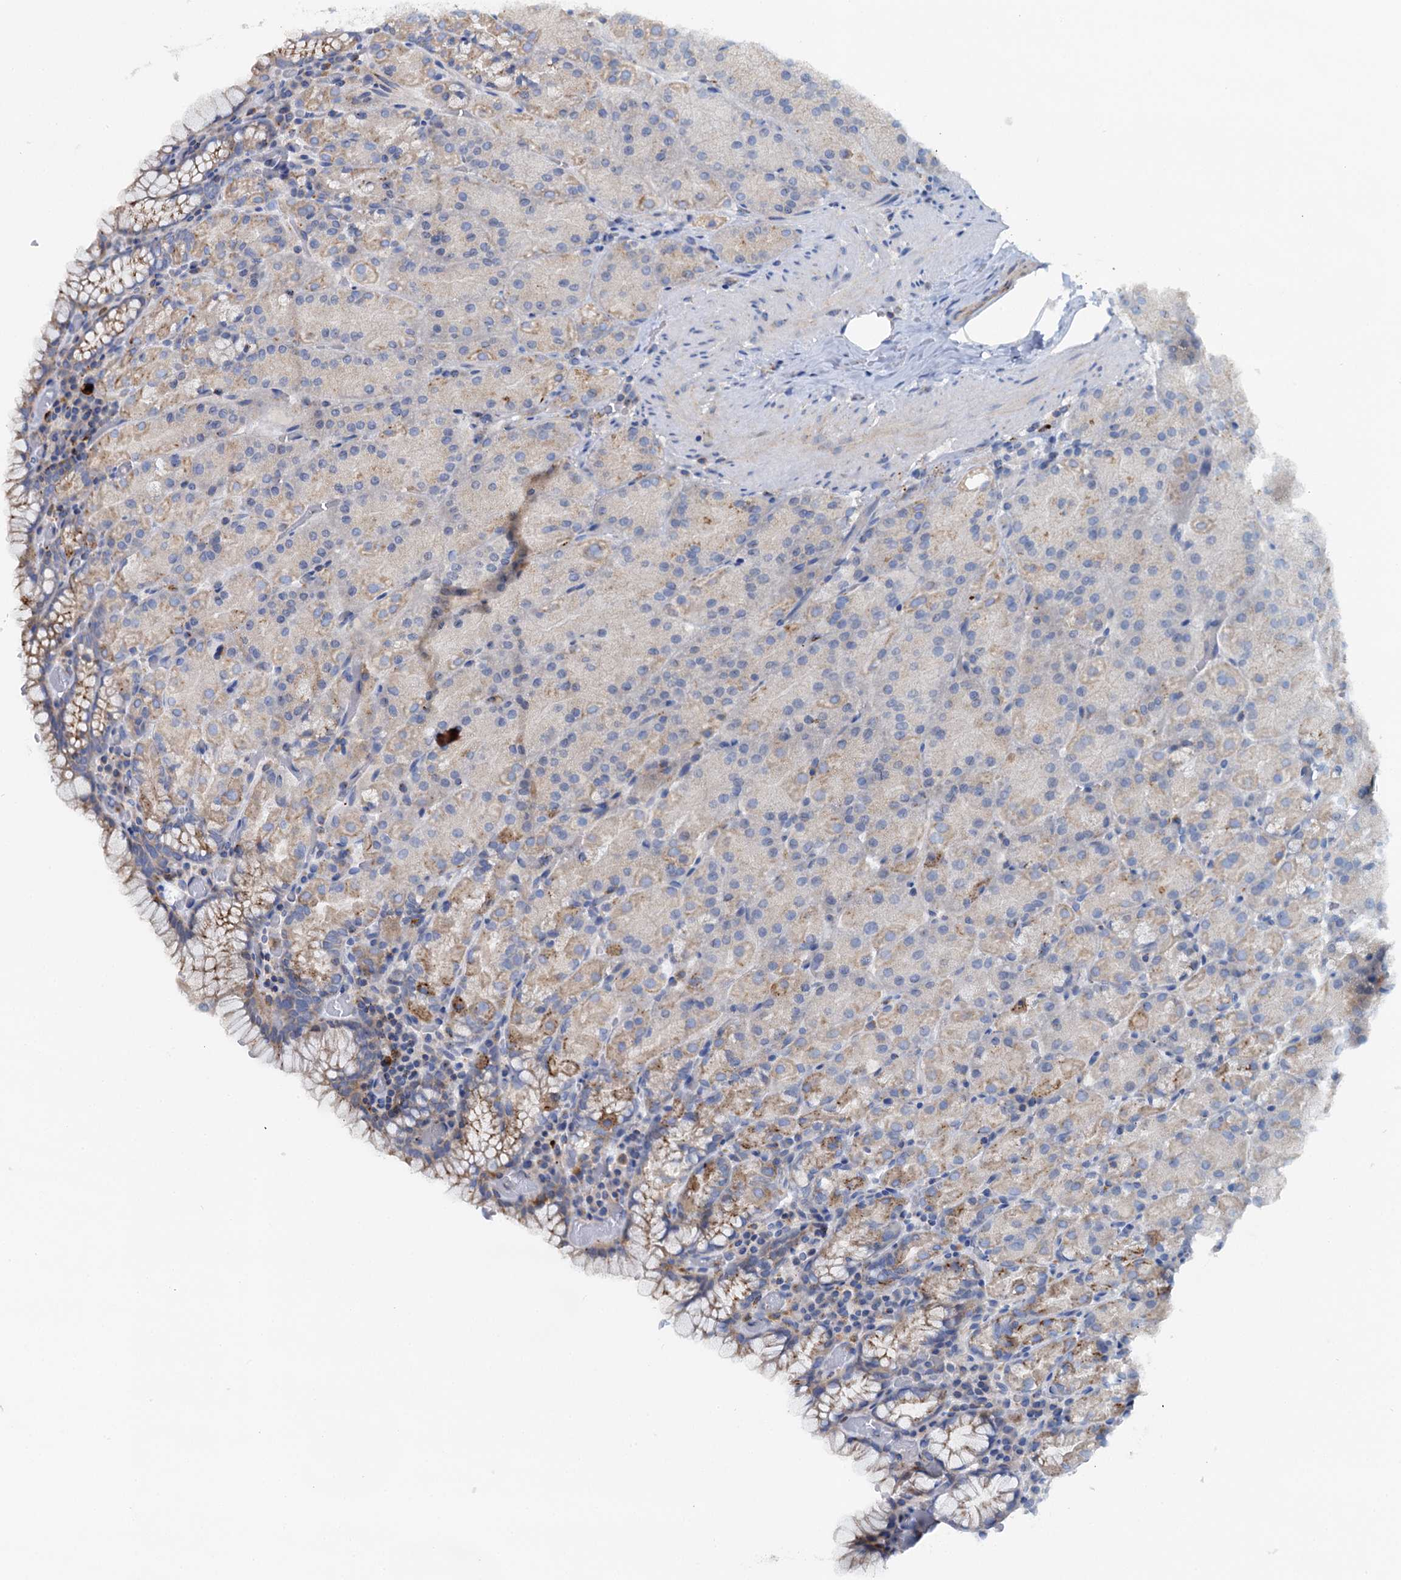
{"staining": {"intensity": "moderate", "quantity": "25%-75%", "location": "cytoplasmic/membranous"}, "tissue": "stomach", "cell_type": "Glandular cells", "image_type": "normal", "snomed": [{"axis": "morphology", "description": "Normal tissue, NOS"}, {"axis": "topography", "description": "Stomach, upper"}, {"axis": "topography", "description": "Stomach, lower"}], "caption": "This histopathology image displays immunohistochemistry staining of normal stomach, with medium moderate cytoplasmic/membranous staining in approximately 25%-75% of glandular cells.", "gene": "WDR73", "patient": {"sex": "male", "age": 80}}